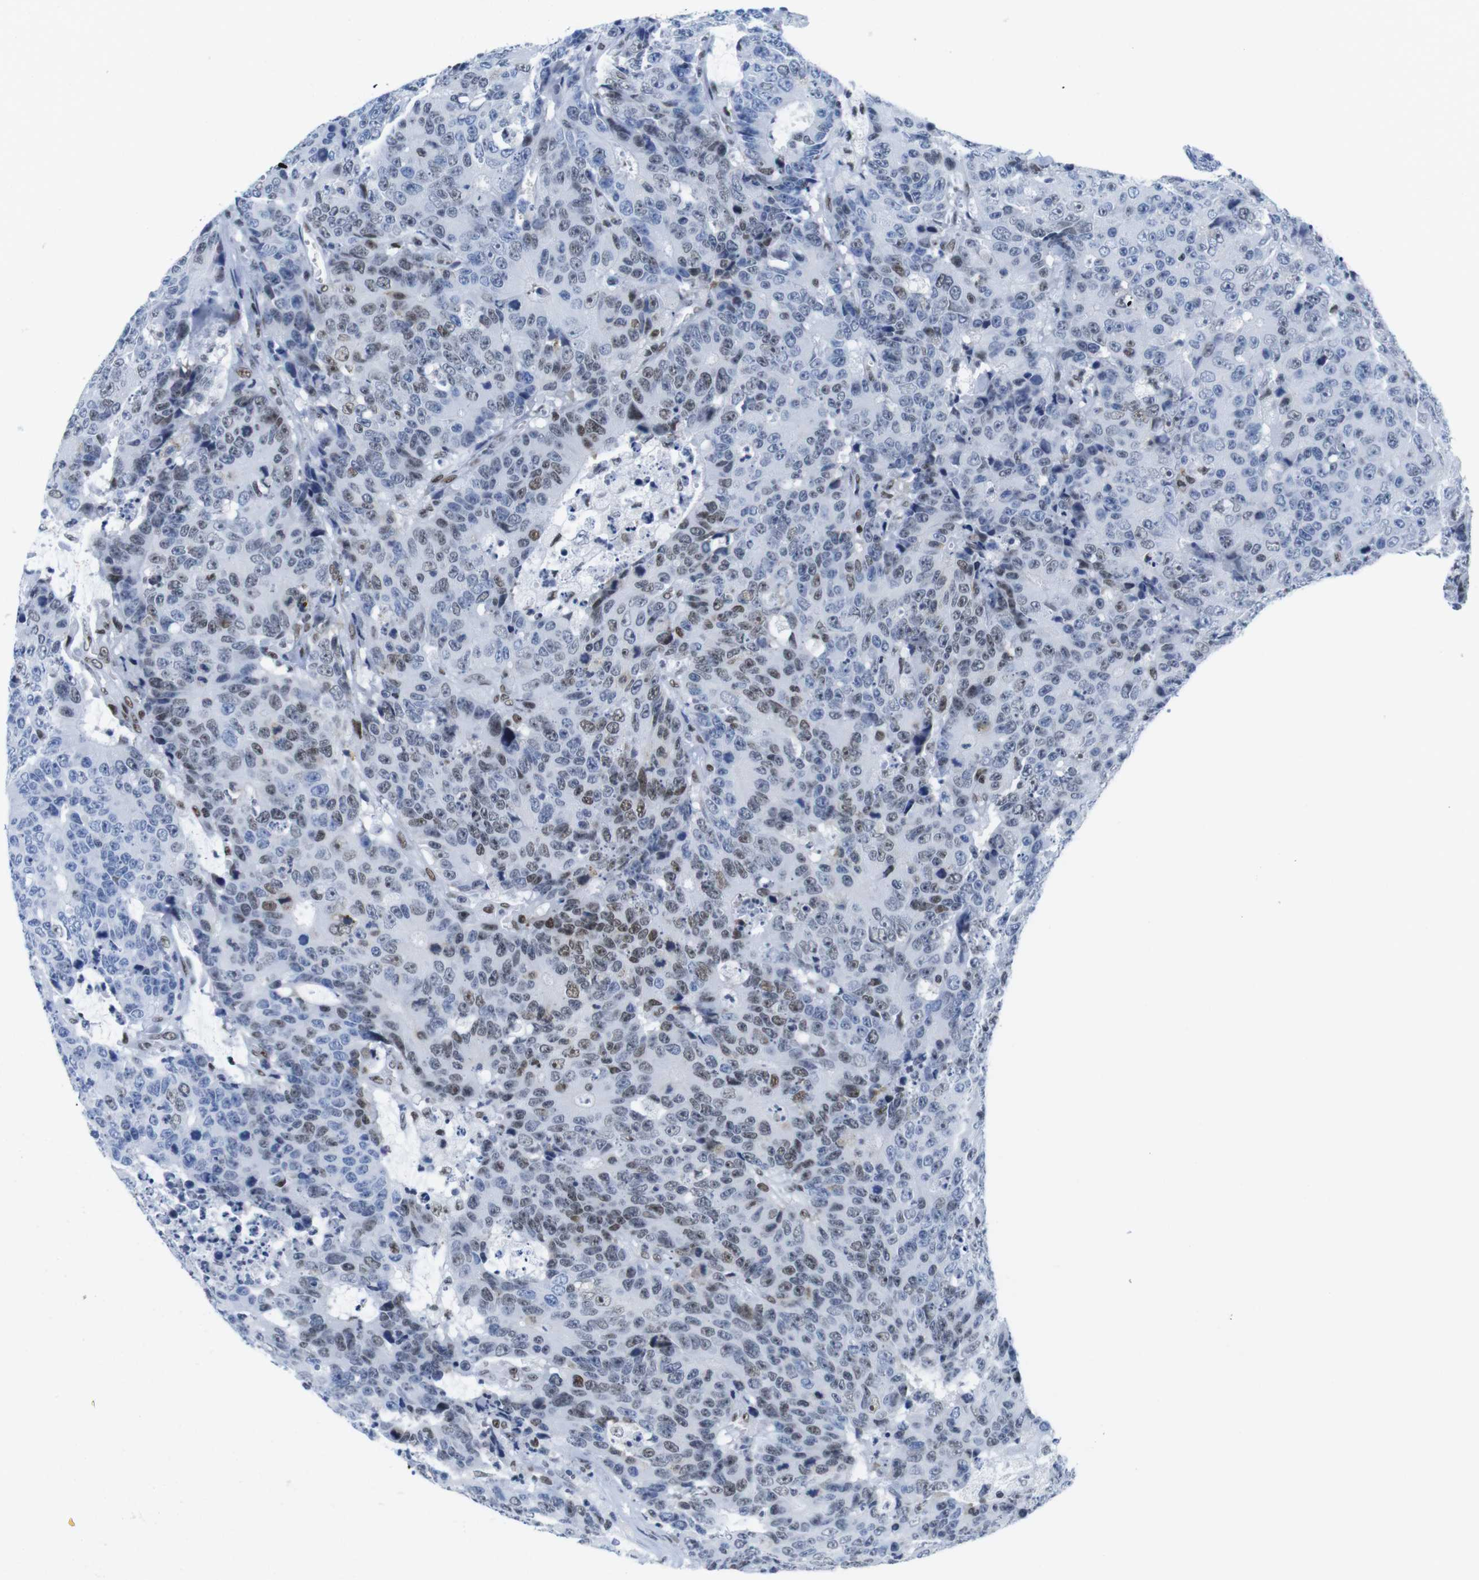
{"staining": {"intensity": "moderate", "quantity": "<25%", "location": "nuclear"}, "tissue": "colorectal cancer", "cell_type": "Tumor cells", "image_type": "cancer", "snomed": [{"axis": "morphology", "description": "Adenocarcinoma, NOS"}, {"axis": "topography", "description": "Colon"}], "caption": "A photomicrograph of human colorectal cancer stained for a protein displays moderate nuclear brown staining in tumor cells.", "gene": "IFI16", "patient": {"sex": "female", "age": 86}}